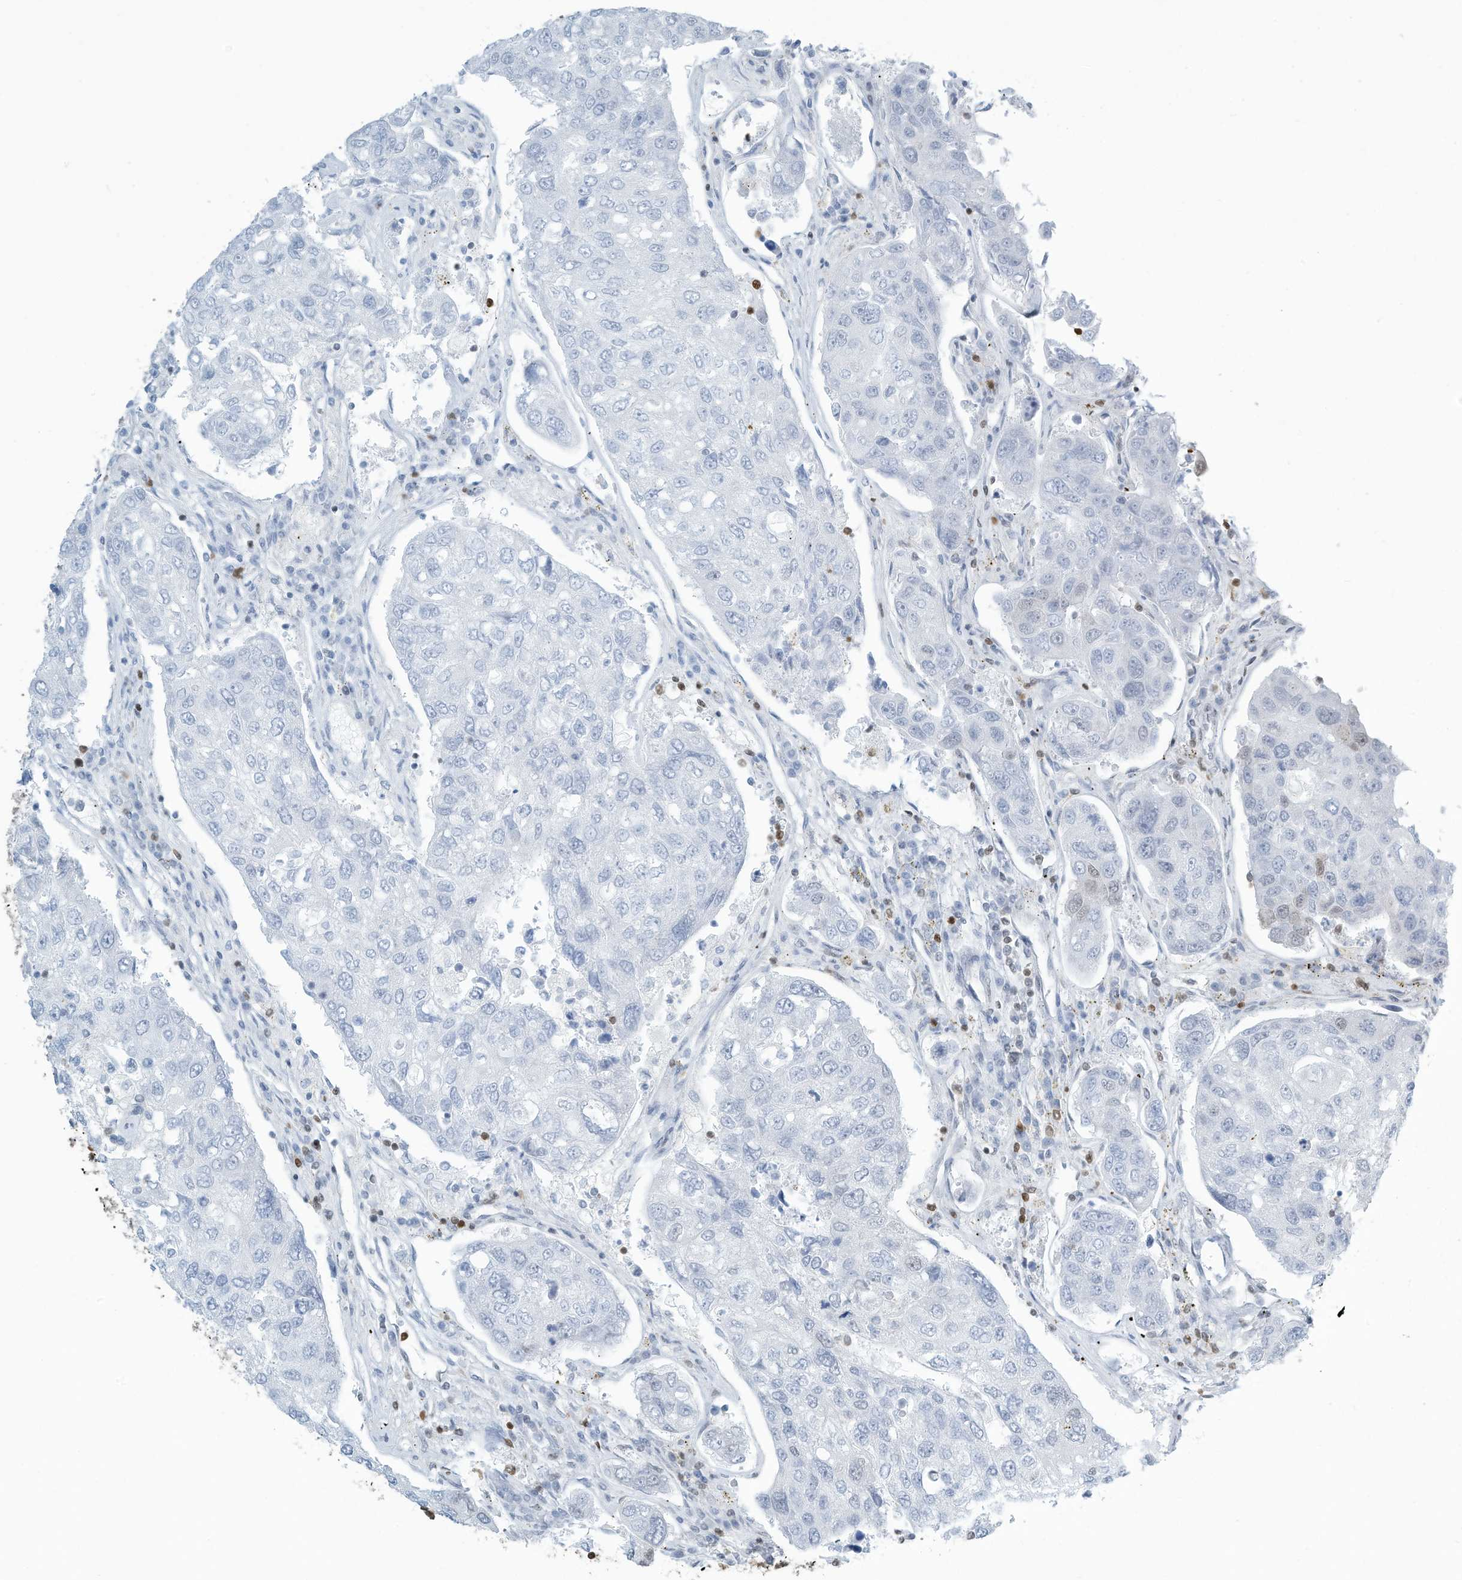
{"staining": {"intensity": "weak", "quantity": "<25%", "location": "nuclear"}, "tissue": "urothelial cancer", "cell_type": "Tumor cells", "image_type": "cancer", "snomed": [{"axis": "morphology", "description": "Urothelial carcinoma, High grade"}, {"axis": "topography", "description": "Lymph node"}, {"axis": "topography", "description": "Urinary bladder"}], "caption": "The immunohistochemistry (IHC) histopathology image has no significant staining in tumor cells of high-grade urothelial carcinoma tissue. (Brightfield microscopy of DAB (3,3'-diaminobenzidine) IHC at high magnification).", "gene": "SARNP", "patient": {"sex": "male", "age": 51}}